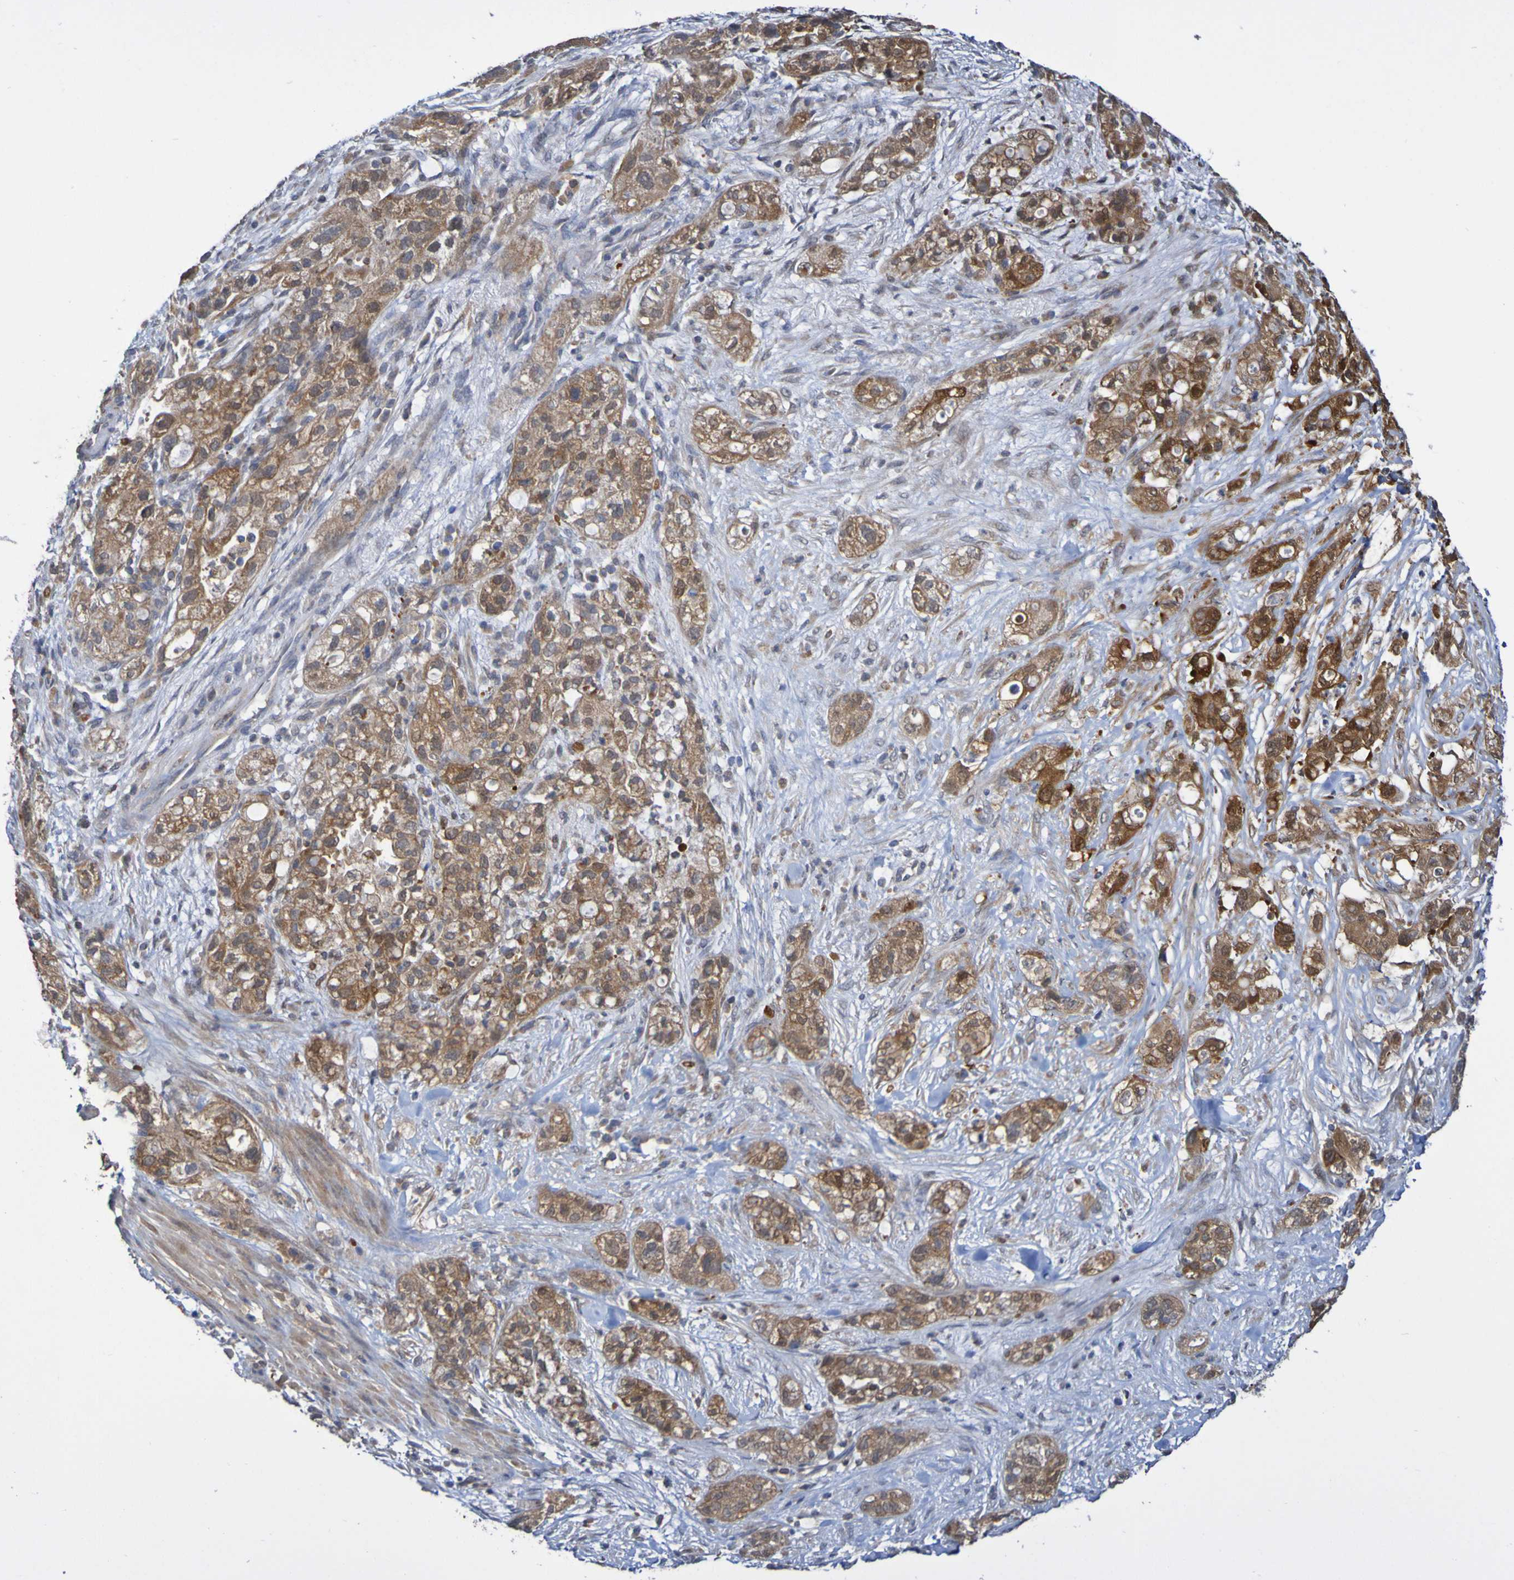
{"staining": {"intensity": "moderate", "quantity": ">75%", "location": "cytoplasmic/membranous"}, "tissue": "pancreatic cancer", "cell_type": "Tumor cells", "image_type": "cancer", "snomed": [{"axis": "morphology", "description": "Adenocarcinoma, NOS"}, {"axis": "topography", "description": "Pancreas"}], "caption": "Immunohistochemical staining of pancreatic cancer (adenocarcinoma) displays medium levels of moderate cytoplasmic/membranous protein expression in about >75% of tumor cells.", "gene": "C3orf18", "patient": {"sex": "female", "age": 78}}